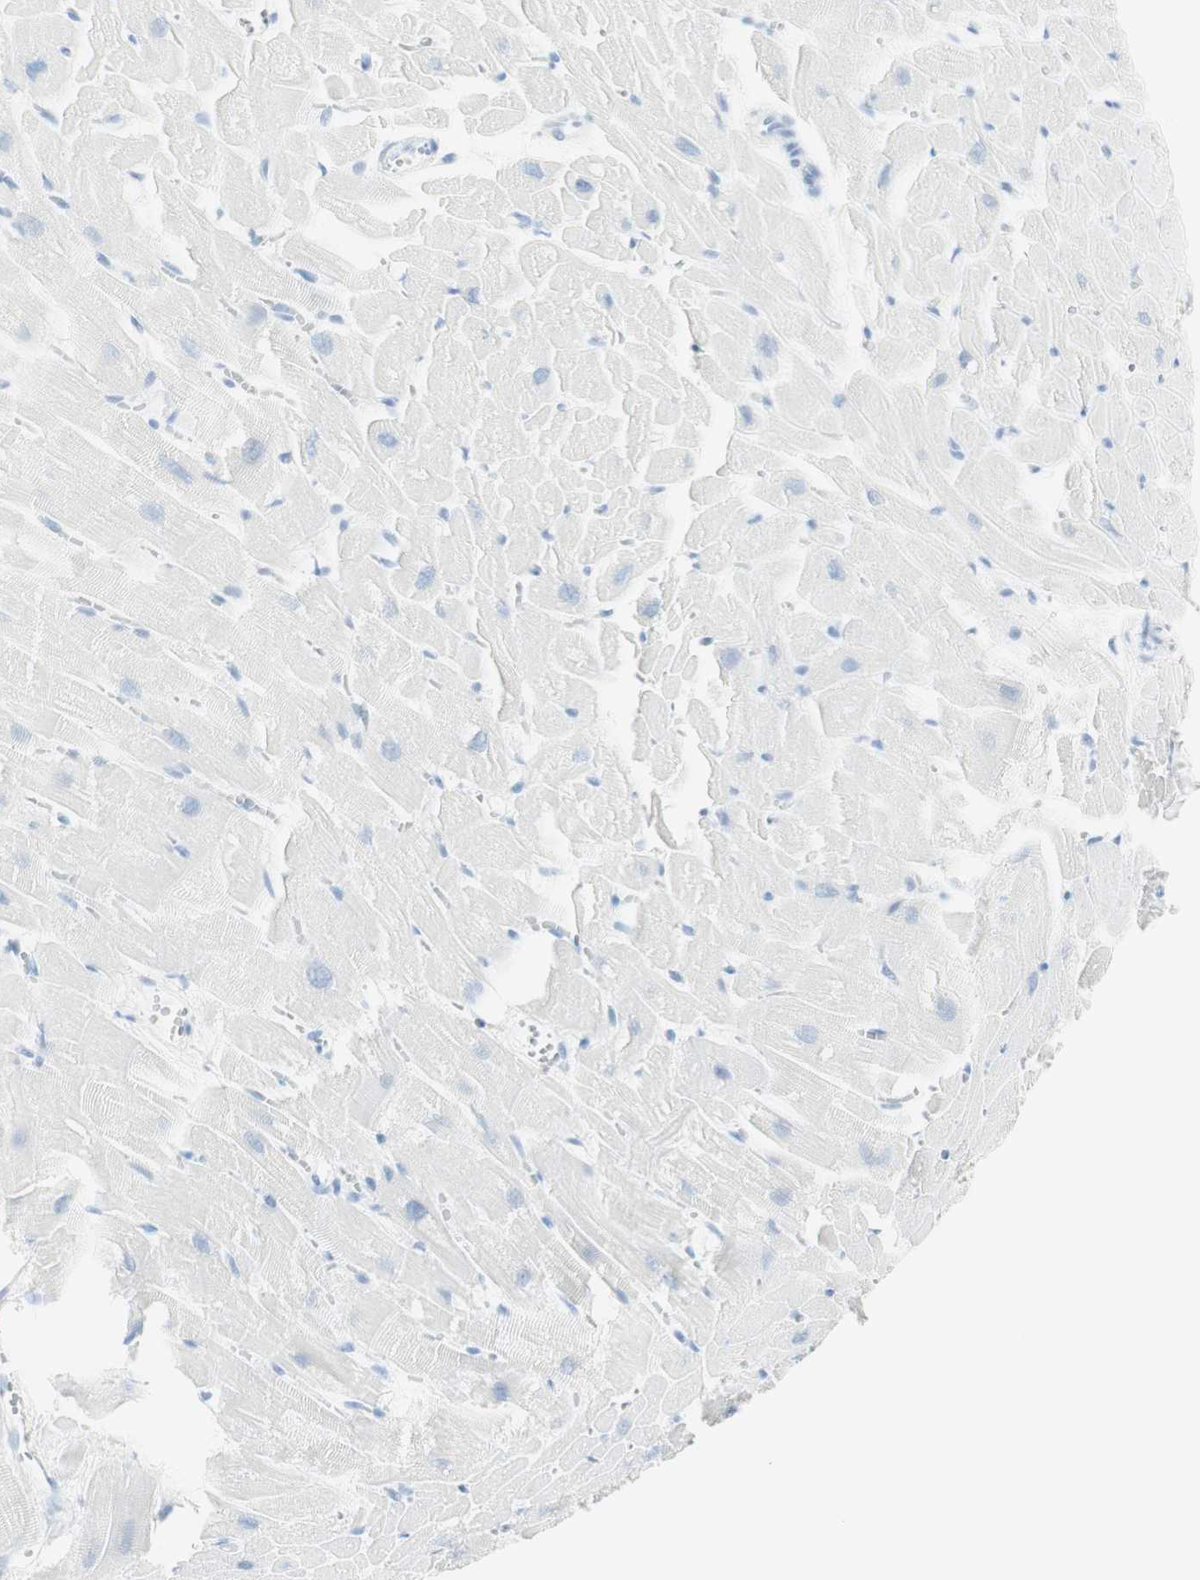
{"staining": {"intensity": "negative", "quantity": "none", "location": "none"}, "tissue": "heart muscle", "cell_type": "Cardiomyocytes", "image_type": "normal", "snomed": [{"axis": "morphology", "description": "Normal tissue, NOS"}, {"axis": "topography", "description": "Heart"}], "caption": "The image exhibits no staining of cardiomyocytes in benign heart muscle.", "gene": "NAPSA", "patient": {"sex": "female", "age": 19}}